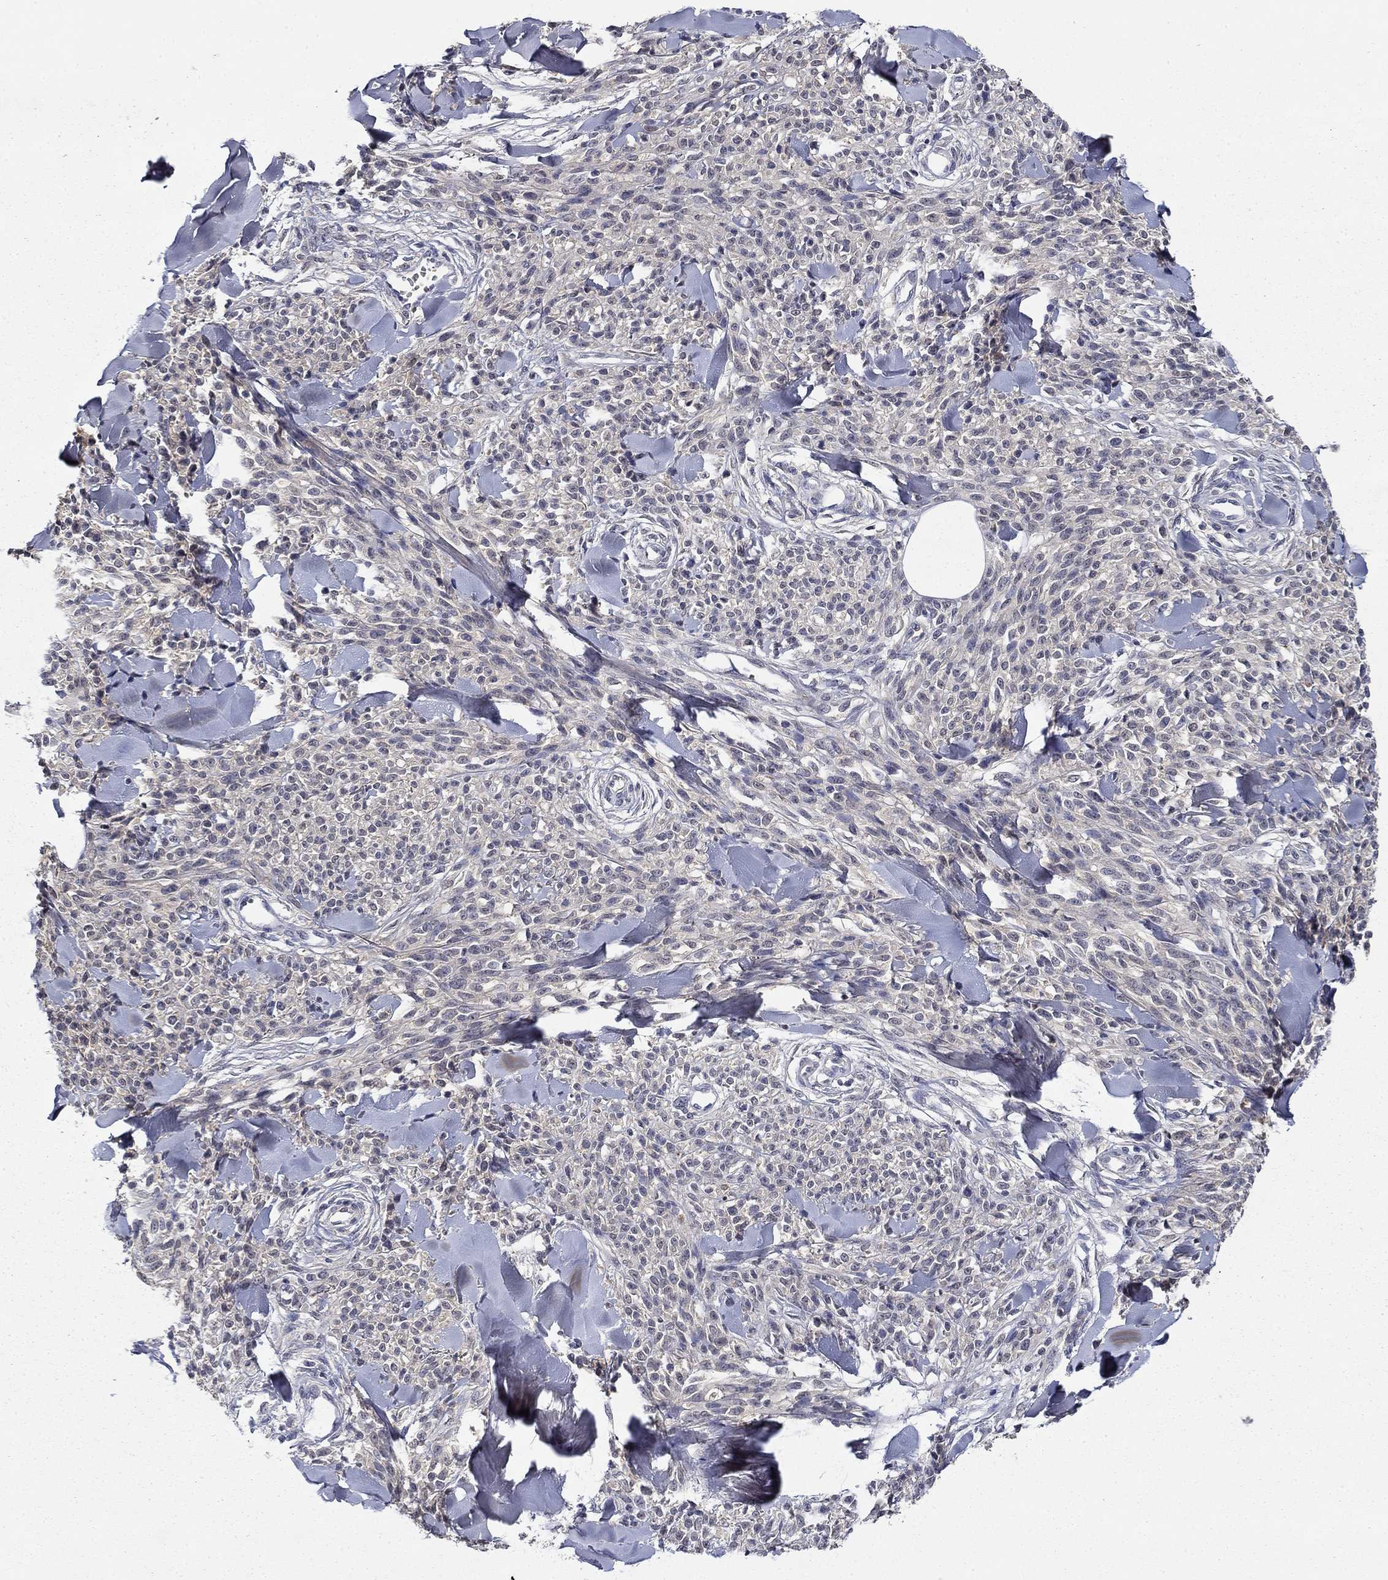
{"staining": {"intensity": "negative", "quantity": "none", "location": "none"}, "tissue": "melanoma", "cell_type": "Tumor cells", "image_type": "cancer", "snomed": [{"axis": "morphology", "description": "Malignant melanoma, NOS"}, {"axis": "topography", "description": "Skin"}, {"axis": "topography", "description": "Skin of trunk"}], "caption": "Immunohistochemistry (IHC) image of human malignant melanoma stained for a protein (brown), which displays no expression in tumor cells.", "gene": "DDTL", "patient": {"sex": "male", "age": 74}}